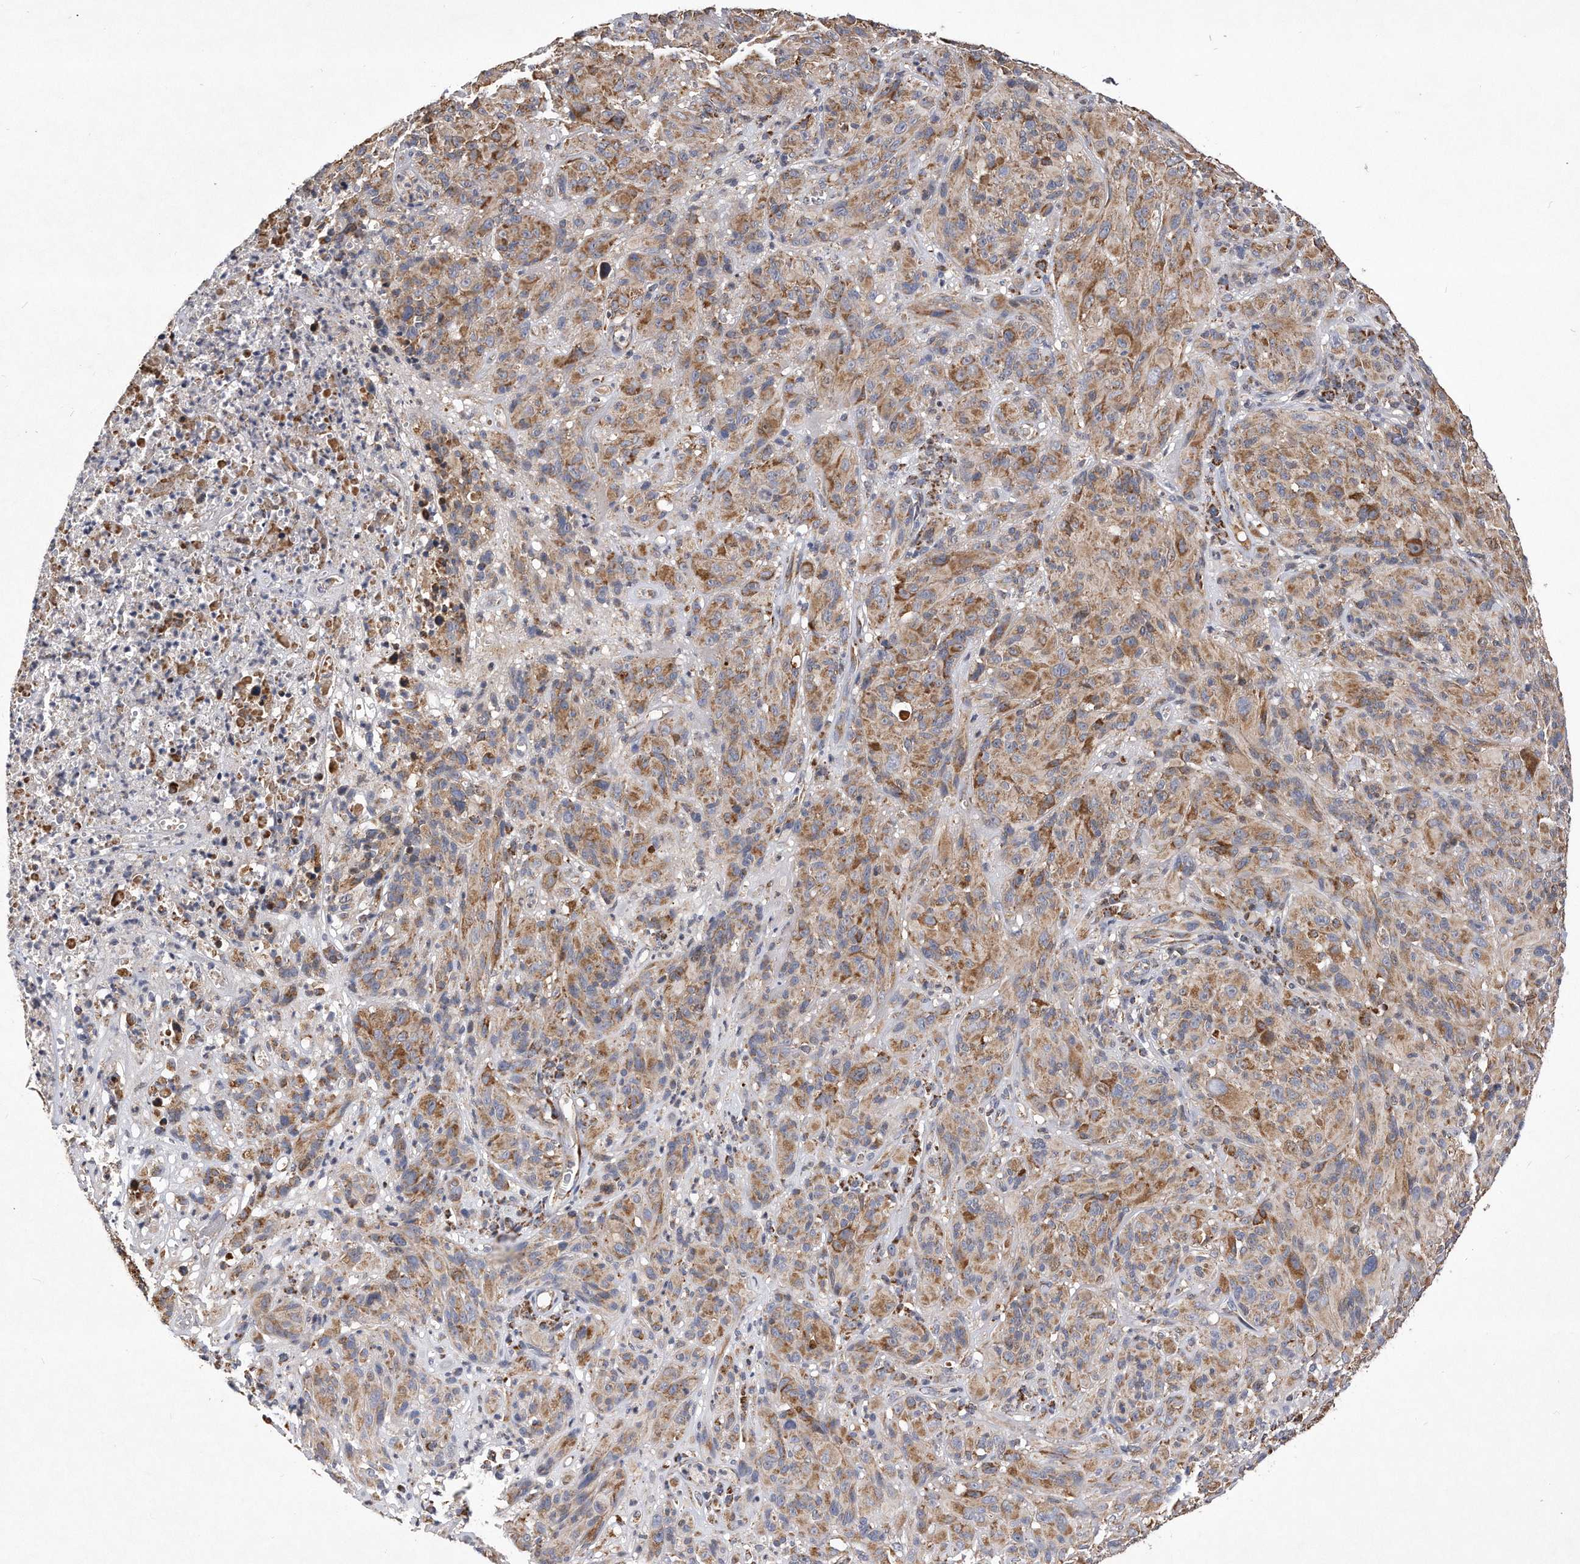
{"staining": {"intensity": "moderate", "quantity": ">75%", "location": "cytoplasmic/membranous"}, "tissue": "melanoma", "cell_type": "Tumor cells", "image_type": "cancer", "snomed": [{"axis": "morphology", "description": "Malignant melanoma, NOS"}, {"axis": "topography", "description": "Skin of head"}], "caption": "A micrograph showing moderate cytoplasmic/membranous expression in about >75% of tumor cells in melanoma, as visualized by brown immunohistochemical staining.", "gene": "PPP5C", "patient": {"sex": "male", "age": 96}}